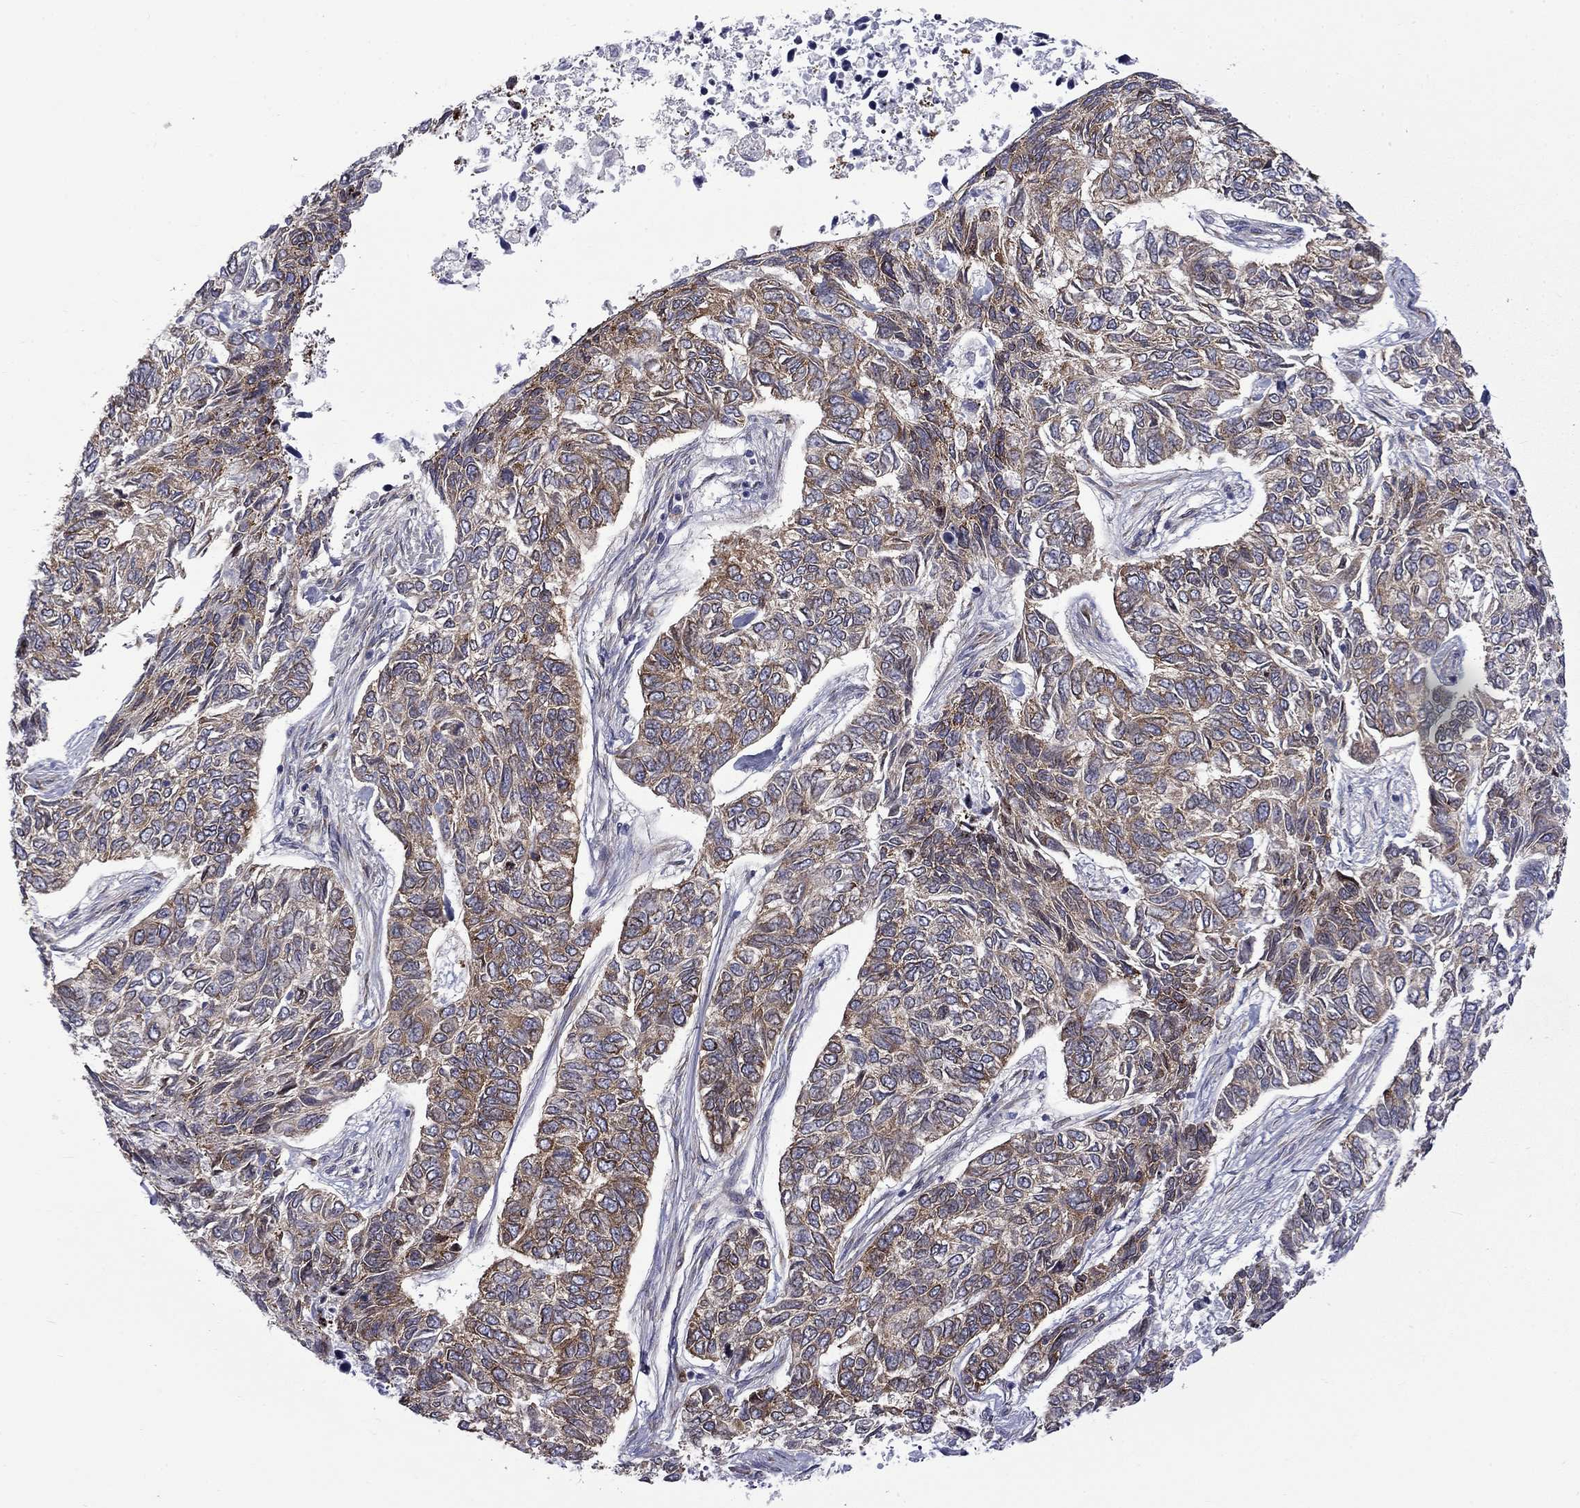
{"staining": {"intensity": "moderate", "quantity": ">75%", "location": "cytoplasmic/membranous"}, "tissue": "skin cancer", "cell_type": "Tumor cells", "image_type": "cancer", "snomed": [{"axis": "morphology", "description": "Basal cell carcinoma"}, {"axis": "topography", "description": "Skin"}], "caption": "A brown stain labels moderate cytoplasmic/membranous expression of a protein in skin cancer (basal cell carcinoma) tumor cells.", "gene": "PABPC4", "patient": {"sex": "female", "age": 65}}